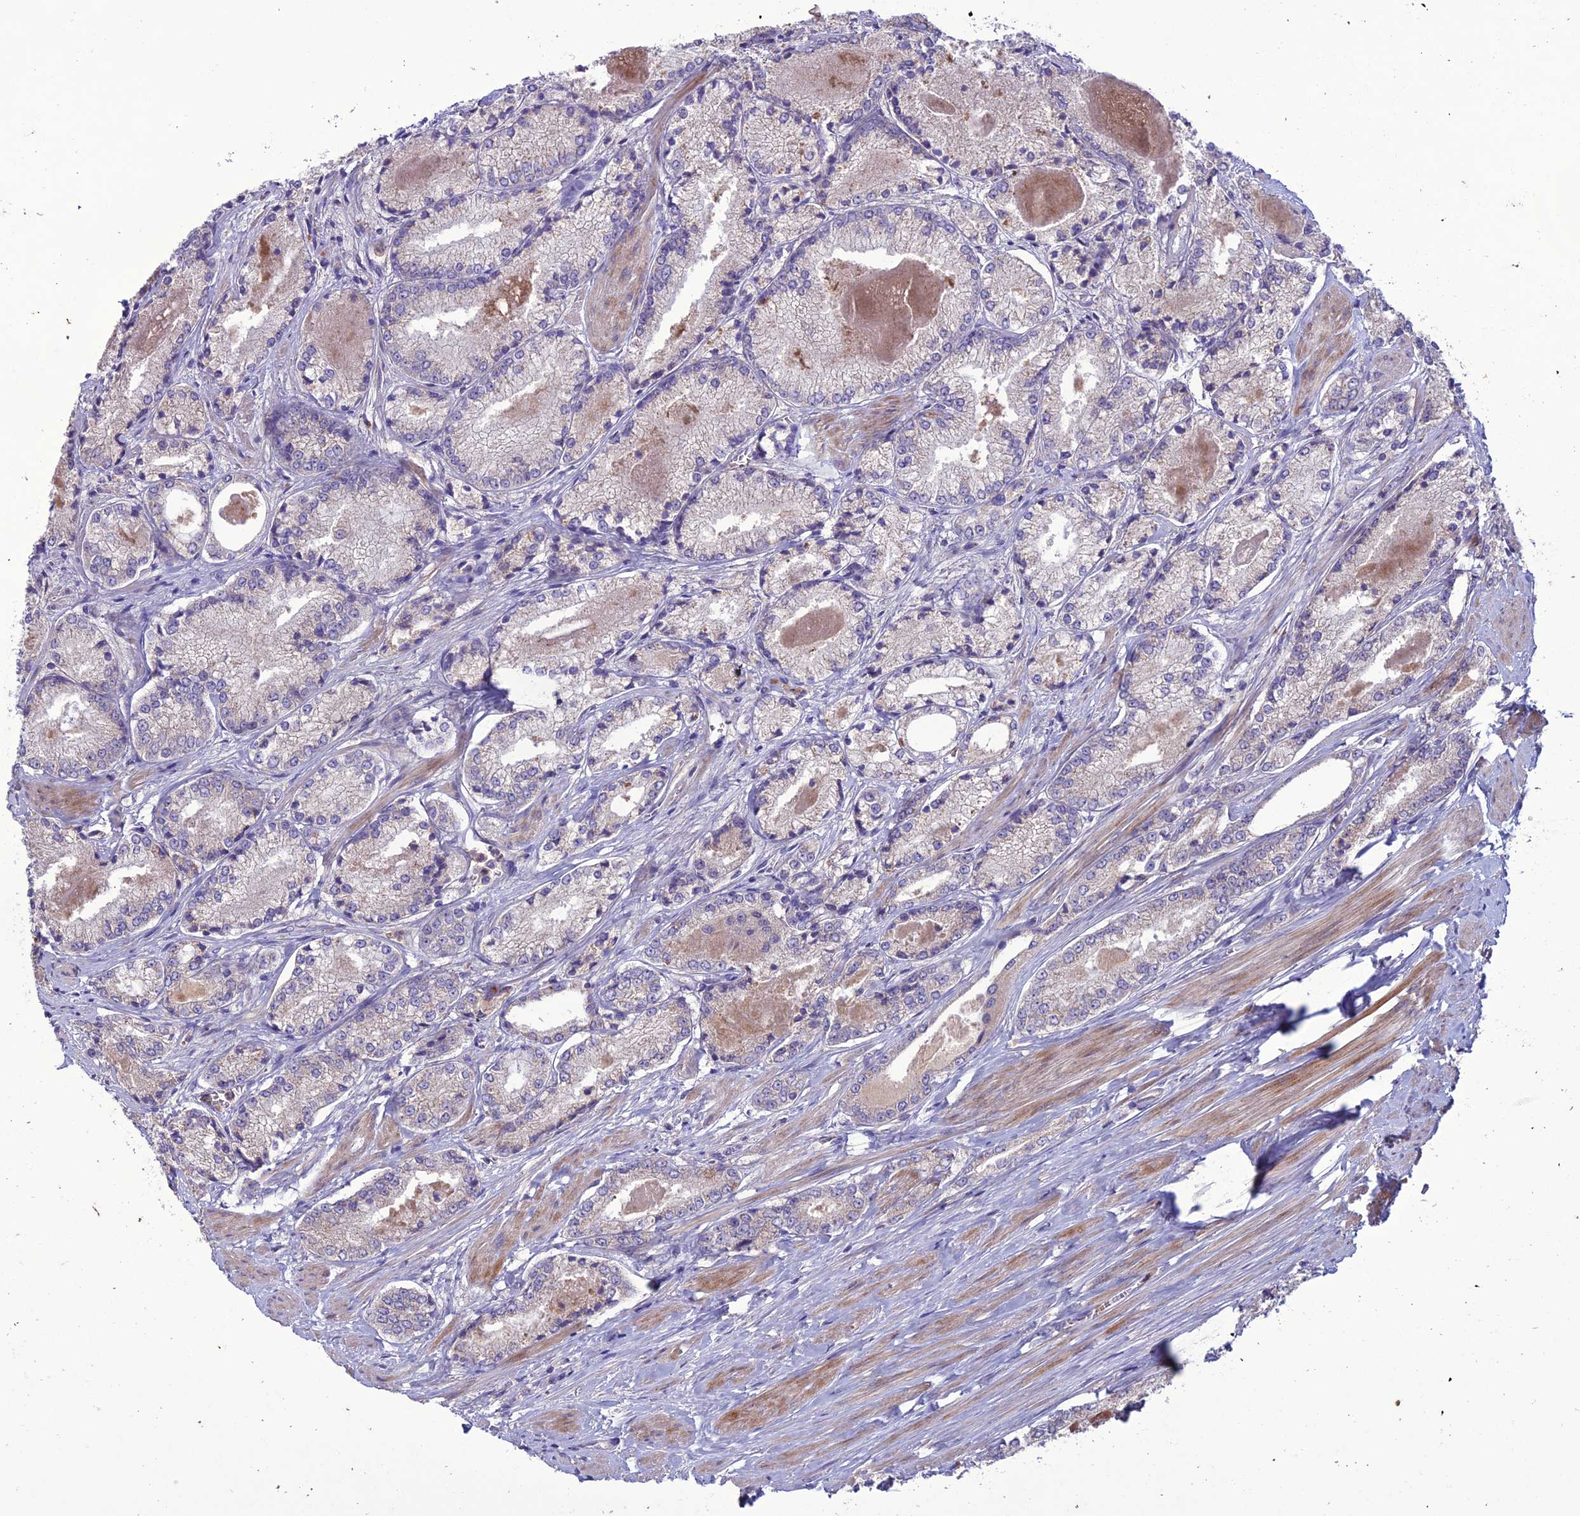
{"staining": {"intensity": "weak", "quantity": "<25%", "location": "cytoplasmic/membranous"}, "tissue": "prostate cancer", "cell_type": "Tumor cells", "image_type": "cancer", "snomed": [{"axis": "morphology", "description": "Adenocarcinoma, Low grade"}, {"axis": "topography", "description": "Prostate"}], "caption": "Tumor cells are negative for protein expression in human prostate adenocarcinoma (low-grade).", "gene": "C2orf76", "patient": {"sex": "male", "age": 68}}